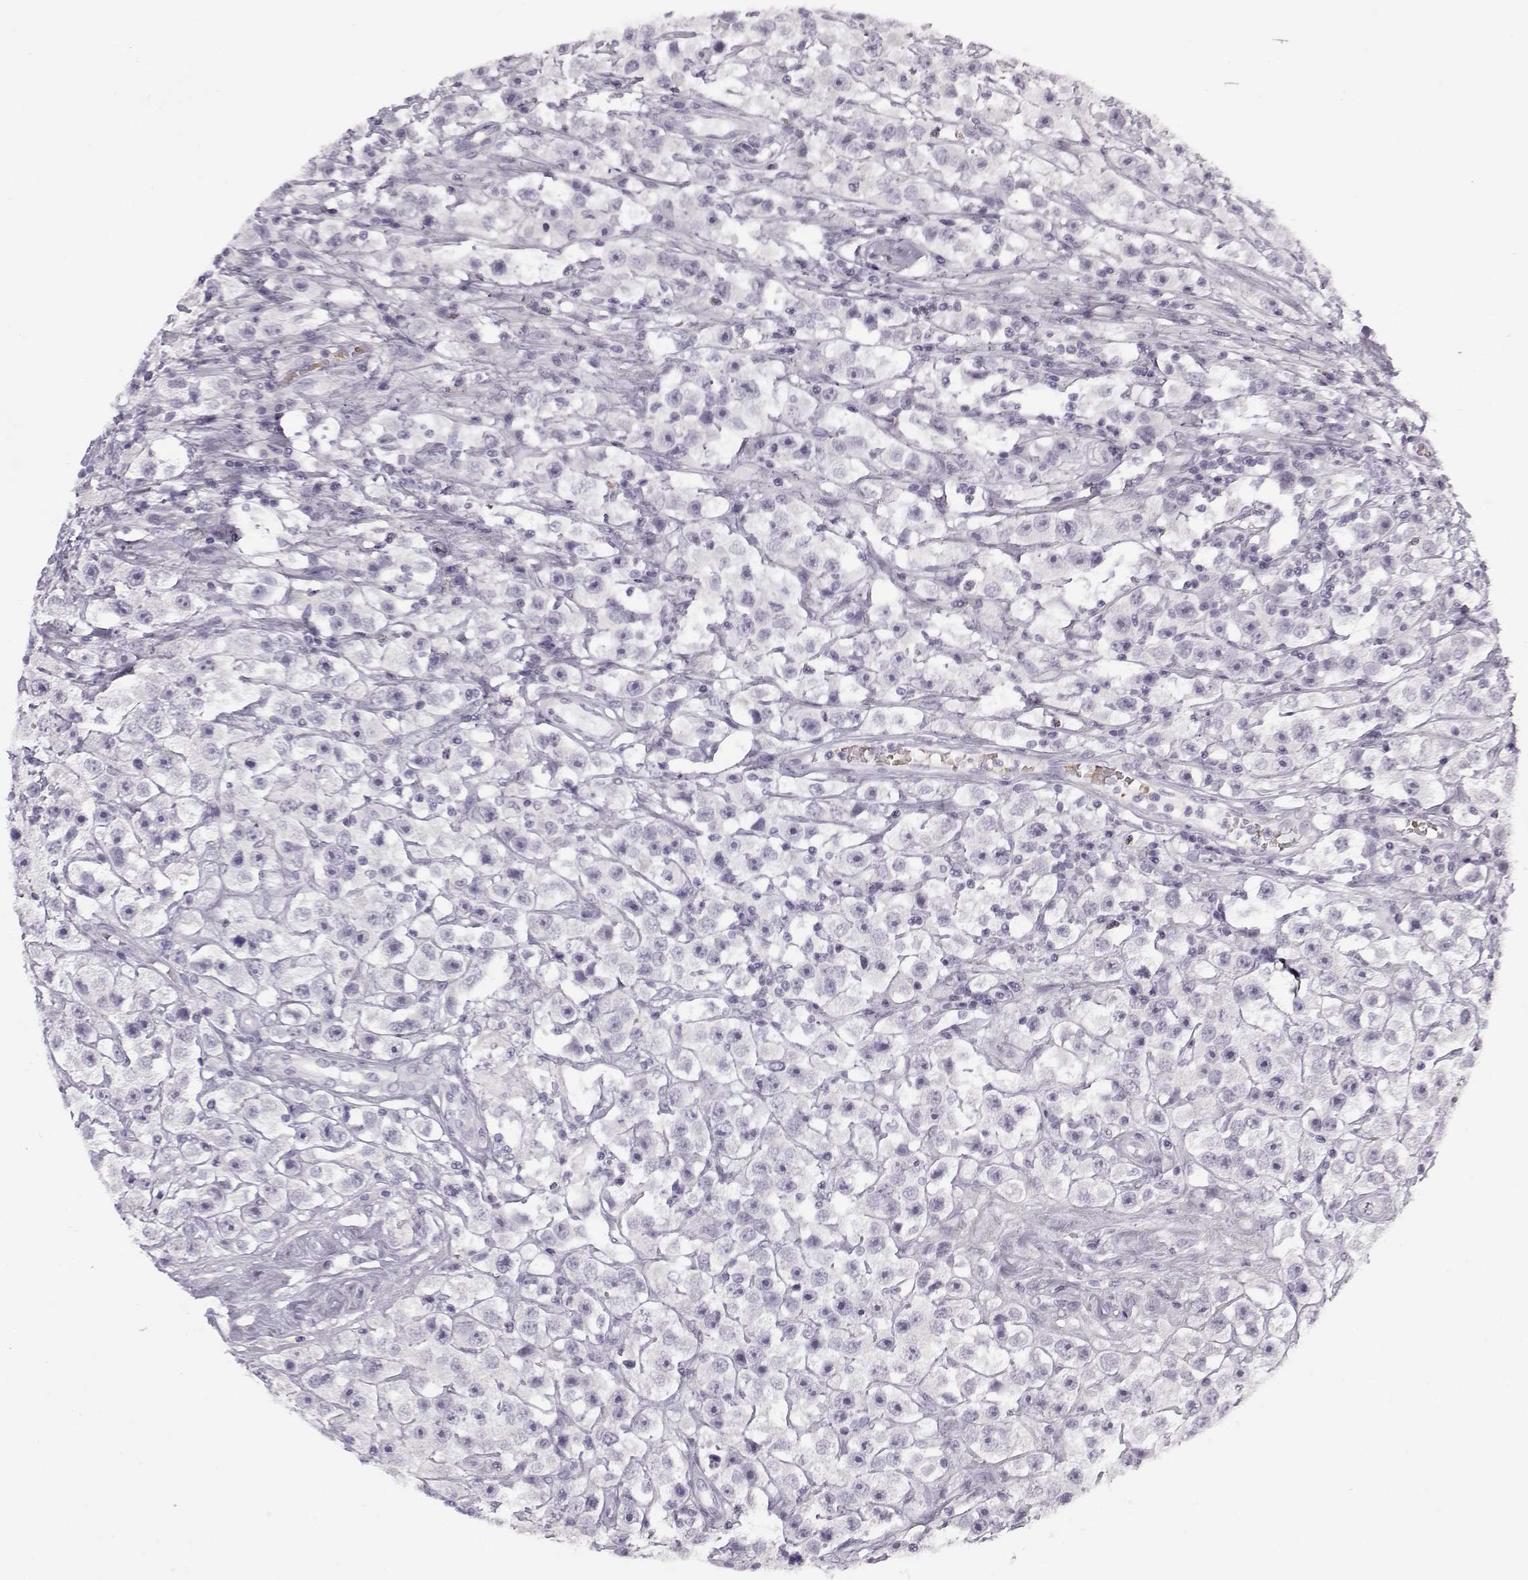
{"staining": {"intensity": "negative", "quantity": "none", "location": "none"}, "tissue": "testis cancer", "cell_type": "Tumor cells", "image_type": "cancer", "snomed": [{"axis": "morphology", "description": "Seminoma, NOS"}, {"axis": "topography", "description": "Testis"}], "caption": "Human testis cancer stained for a protein using immunohistochemistry (IHC) reveals no positivity in tumor cells.", "gene": "SNCA", "patient": {"sex": "male", "age": 45}}